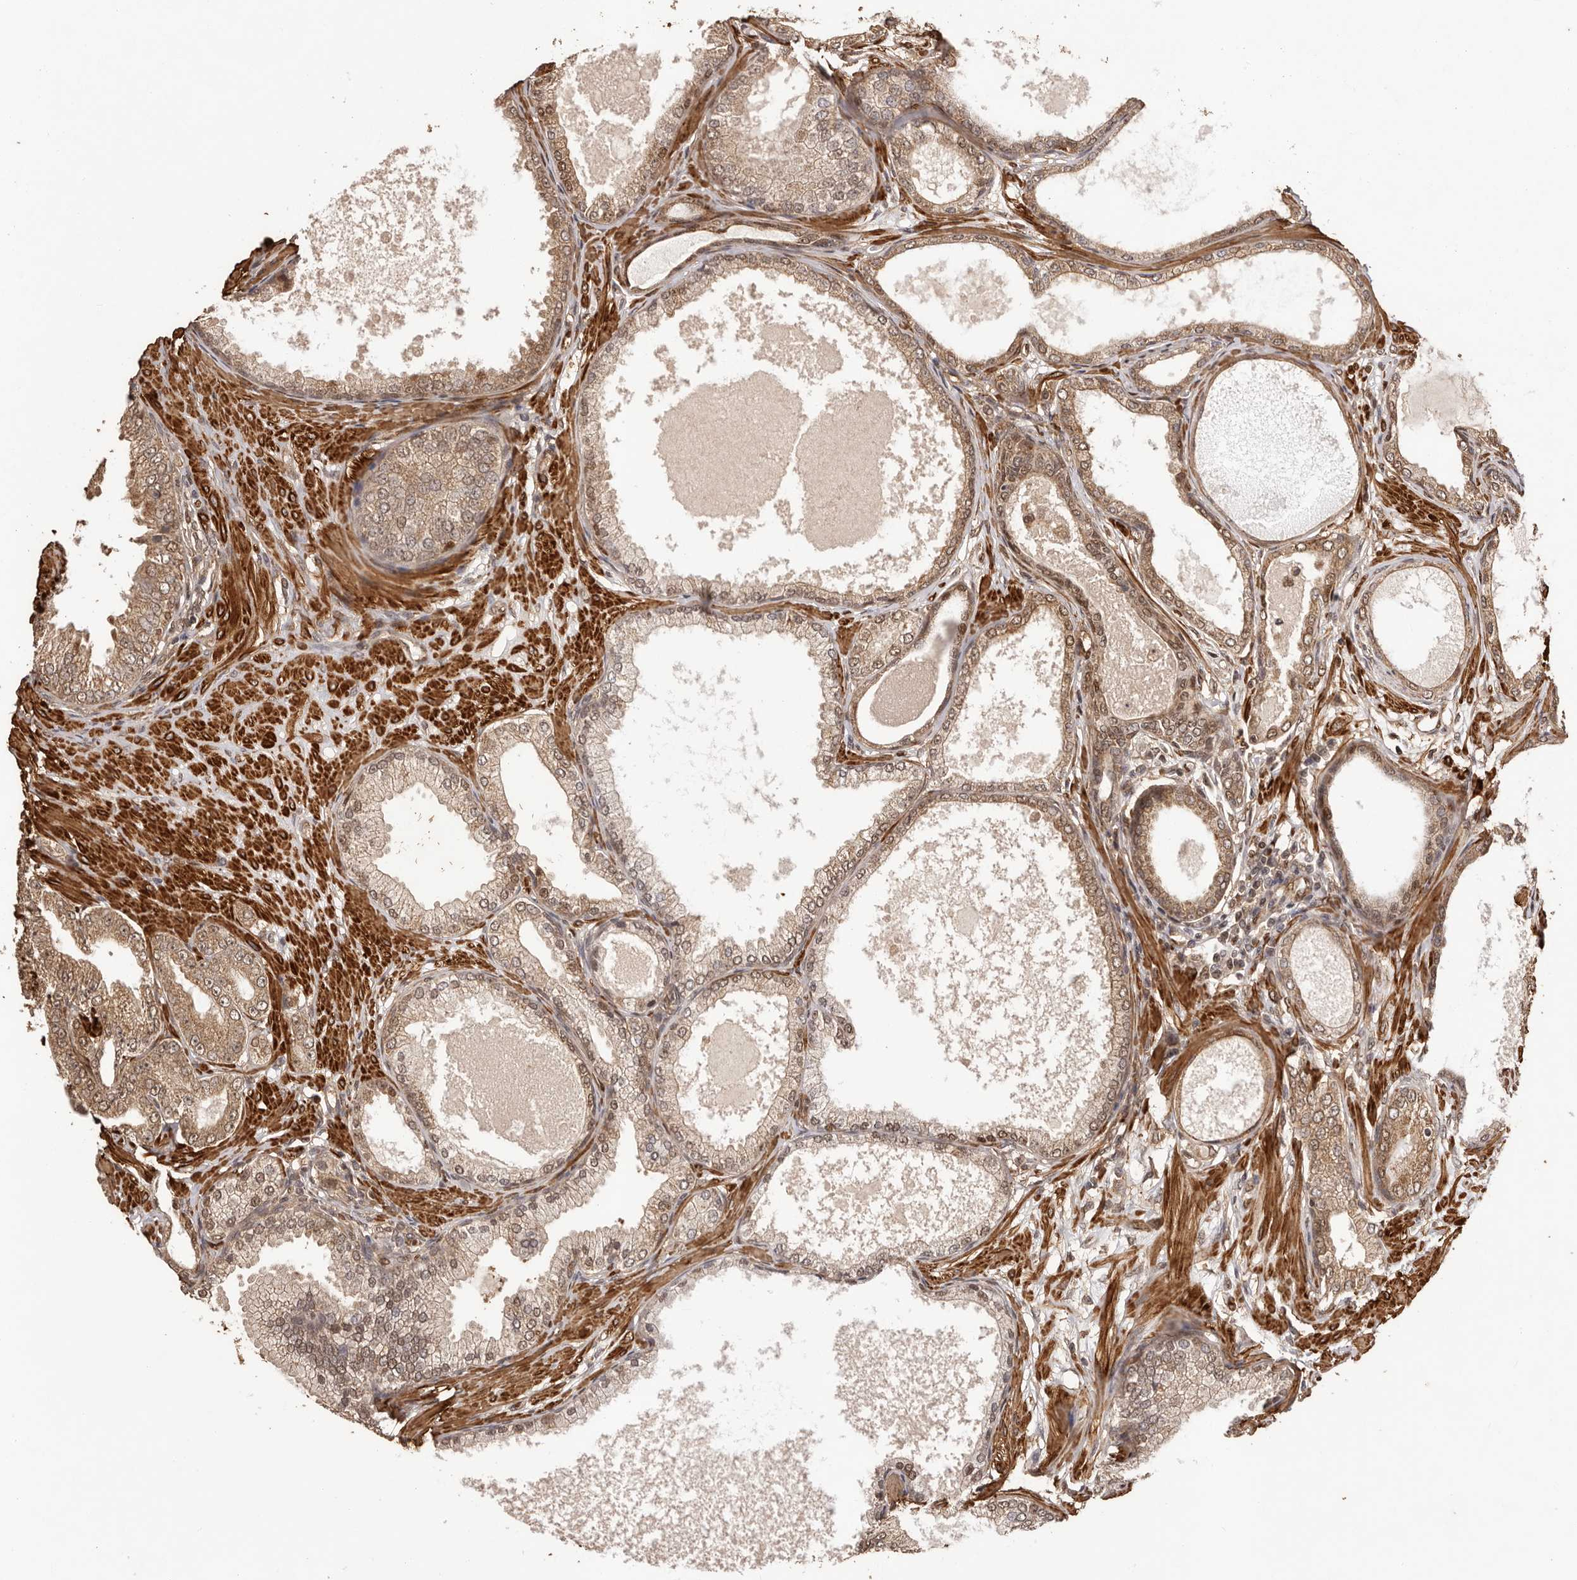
{"staining": {"intensity": "moderate", "quantity": ">75%", "location": "cytoplasmic/membranous,nuclear"}, "tissue": "prostate cancer", "cell_type": "Tumor cells", "image_type": "cancer", "snomed": [{"axis": "morphology", "description": "Adenocarcinoma, Low grade"}, {"axis": "topography", "description": "Prostate"}], "caption": "High-power microscopy captured an IHC photomicrograph of prostate cancer (low-grade adenocarcinoma), revealing moderate cytoplasmic/membranous and nuclear staining in approximately >75% of tumor cells.", "gene": "UBR2", "patient": {"sex": "male", "age": 63}}